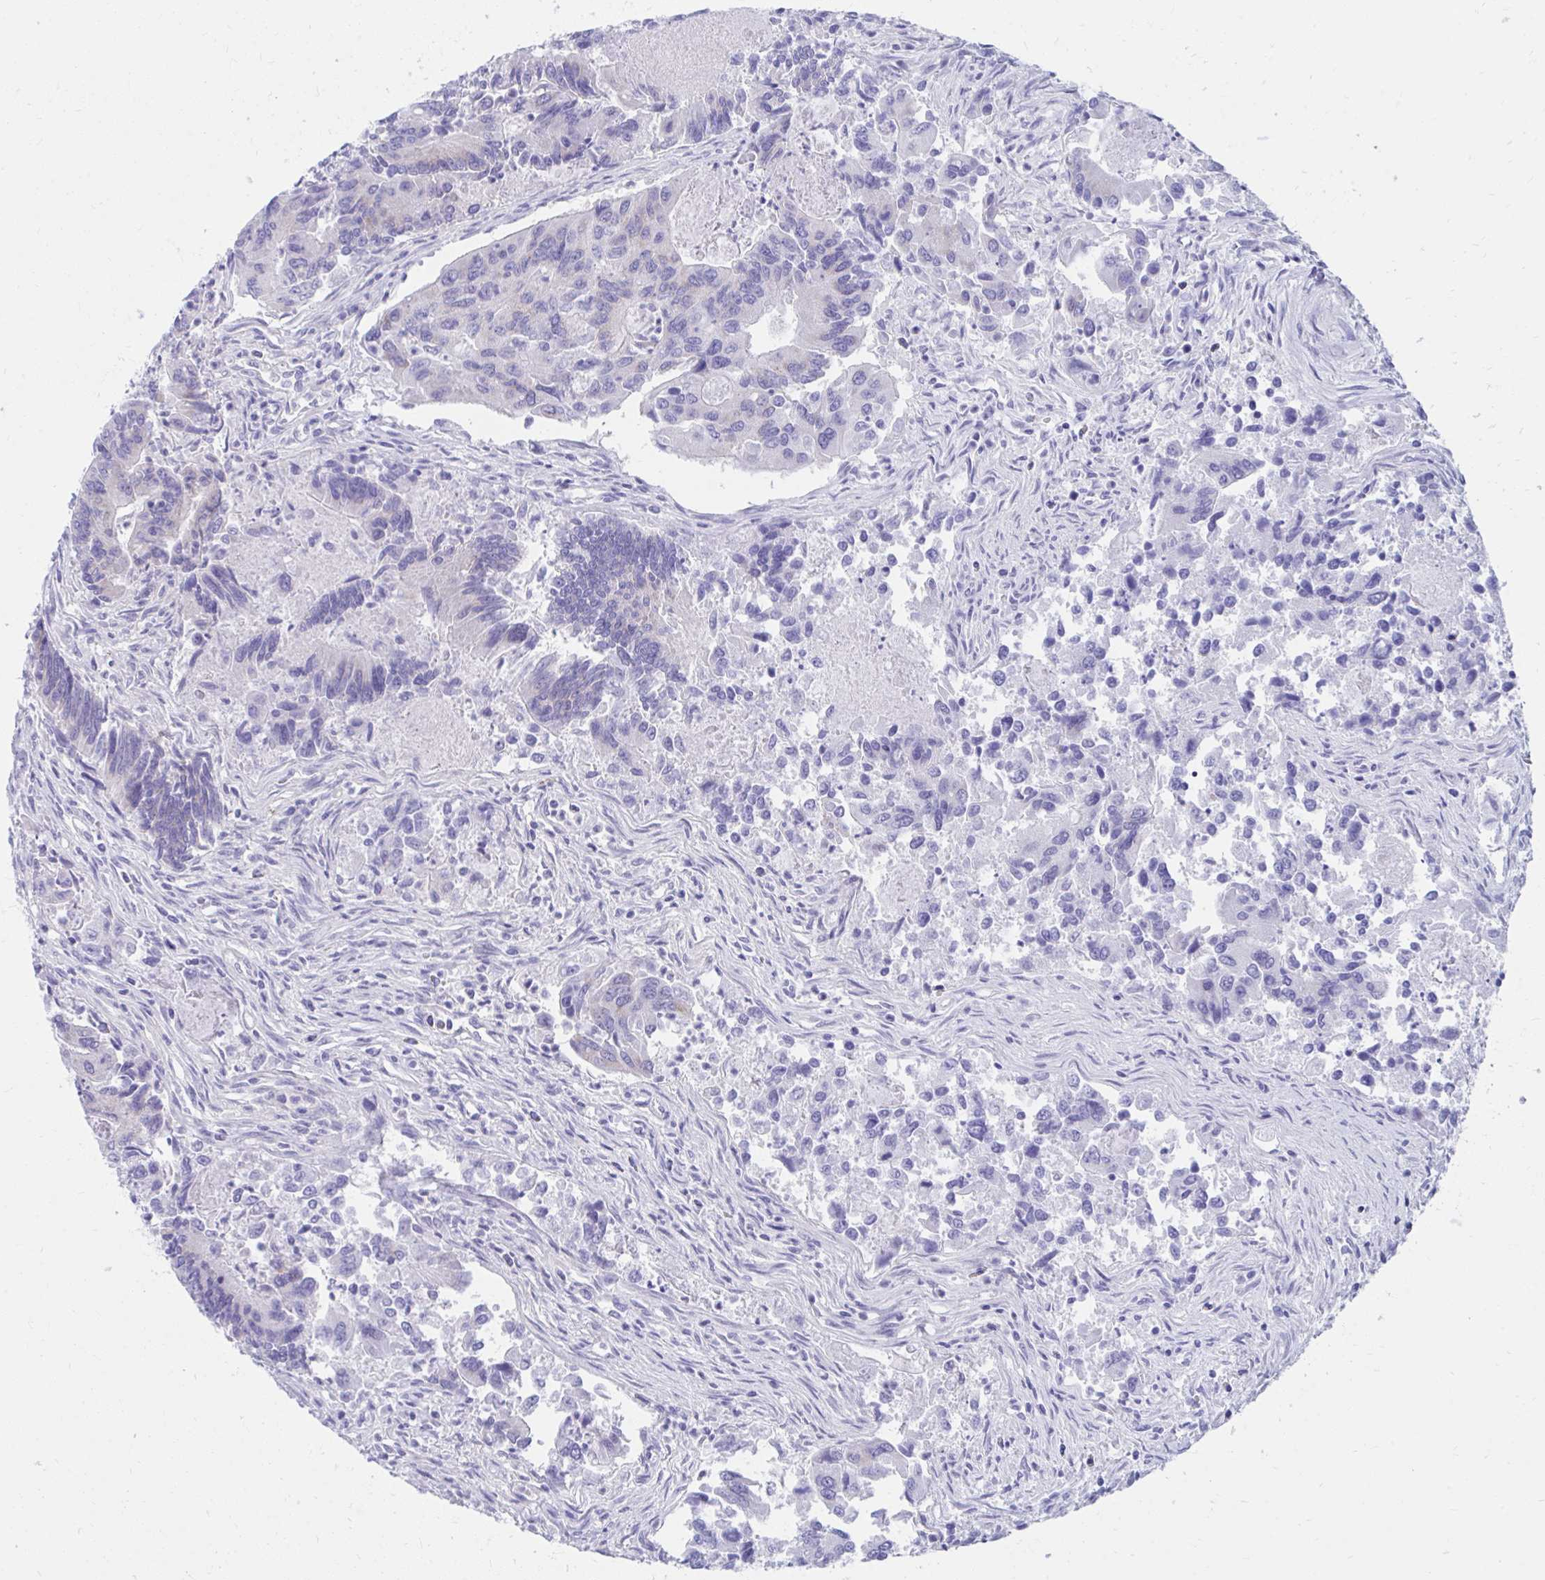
{"staining": {"intensity": "negative", "quantity": "none", "location": "none"}, "tissue": "colorectal cancer", "cell_type": "Tumor cells", "image_type": "cancer", "snomed": [{"axis": "morphology", "description": "Adenocarcinoma, NOS"}, {"axis": "topography", "description": "Colon"}], "caption": "There is no significant positivity in tumor cells of adenocarcinoma (colorectal).", "gene": "SHISA8", "patient": {"sex": "female", "age": 67}}